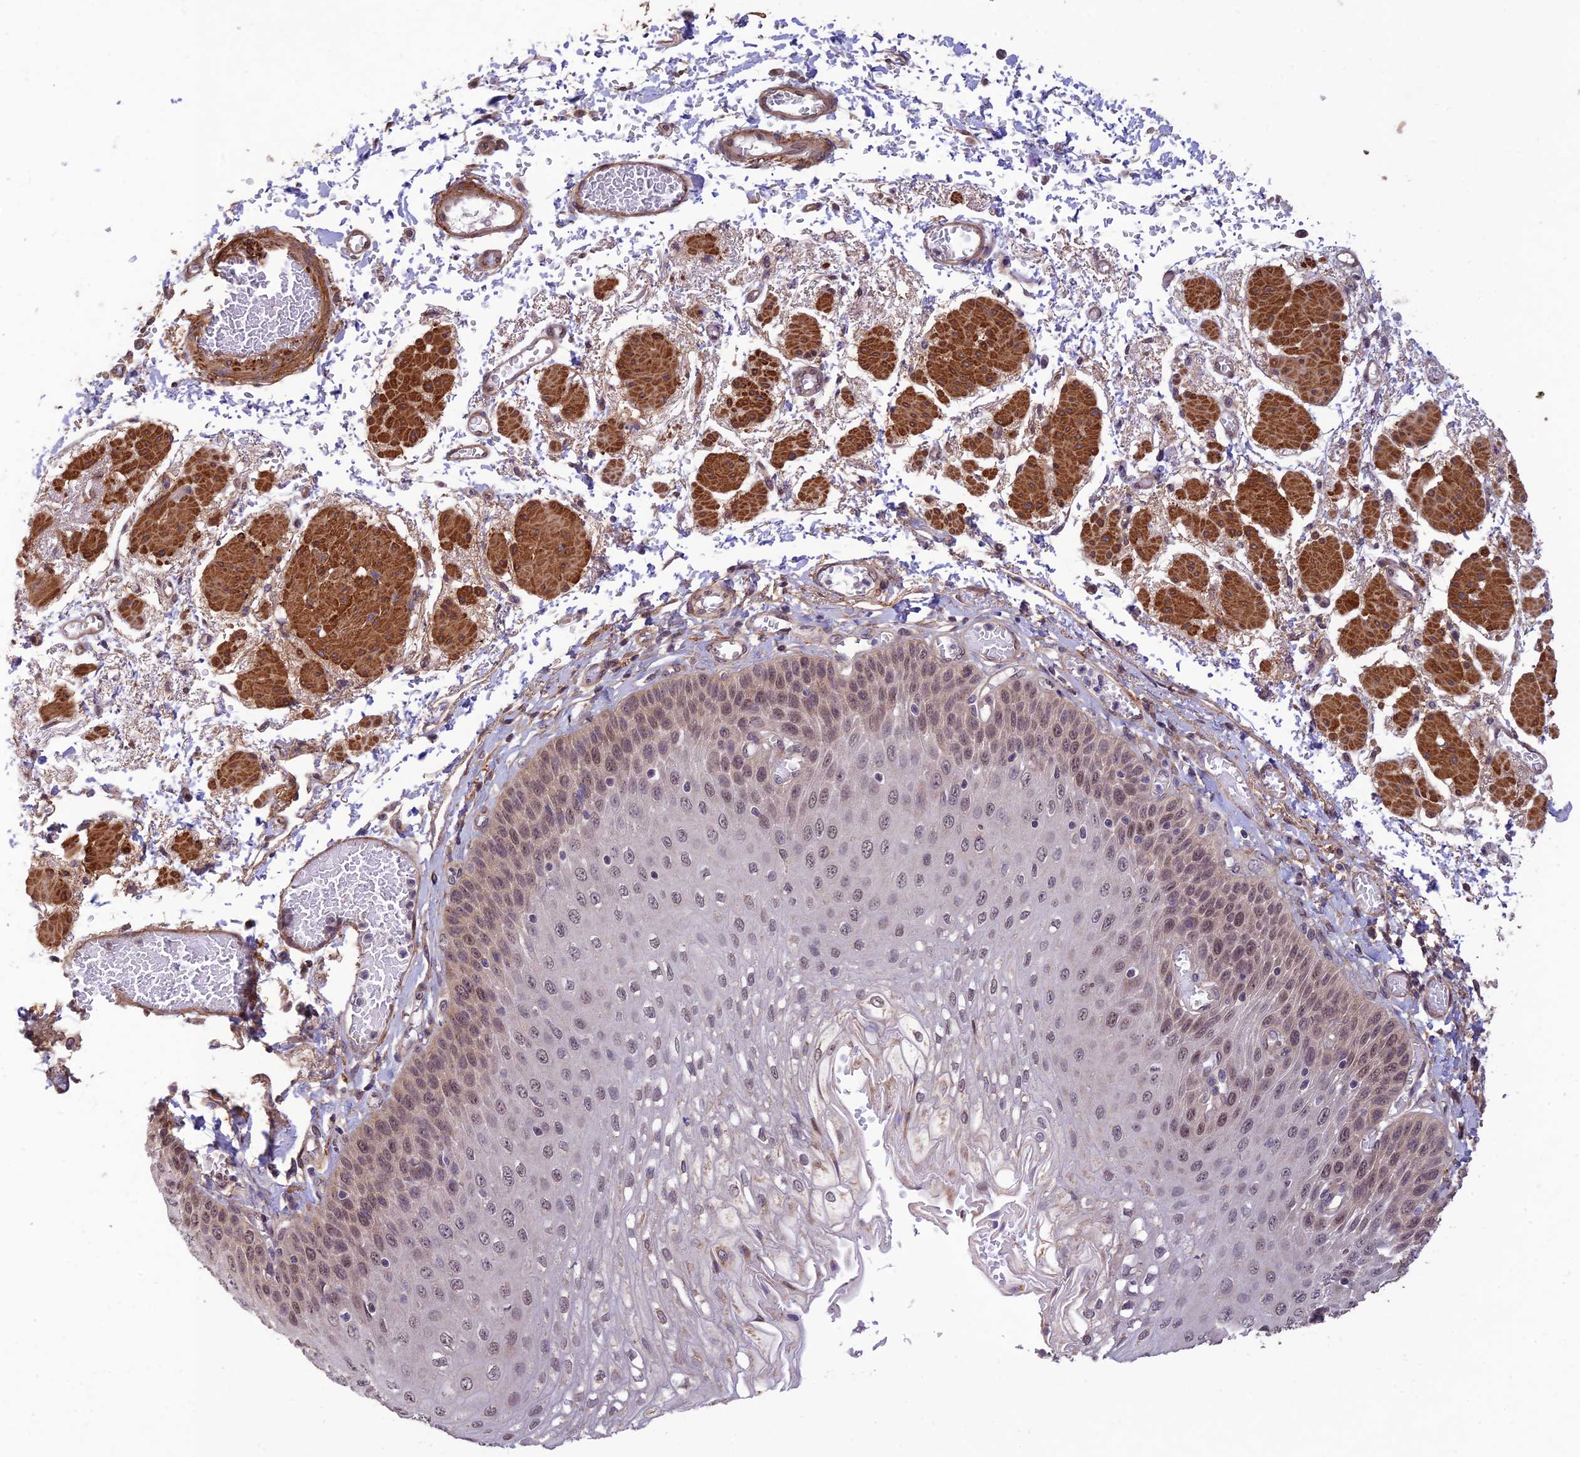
{"staining": {"intensity": "weak", "quantity": ">75%", "location": "nuclear"}, "tissue": "esophagus", "cell_type": "Squamous epithelial cells", "image_type": "normal", "snomed": [{"axis": "morphology", "description": "Normal tissue, NOS"}, {"axis": "topography", "description": "Esophagus"}], "caption": "A high-resolution micrograph shows IHC staining of unremarkable esophagus, which demonstrates weak nuclear expression in about >75% of squamous epithelial cells. (Stains: DAB in brown, nuclei in blue, Microscopy: brightfield microscopy at high magnification).", "gene": "PAGR1", "patient": {"sex": "male", "age": 81}}